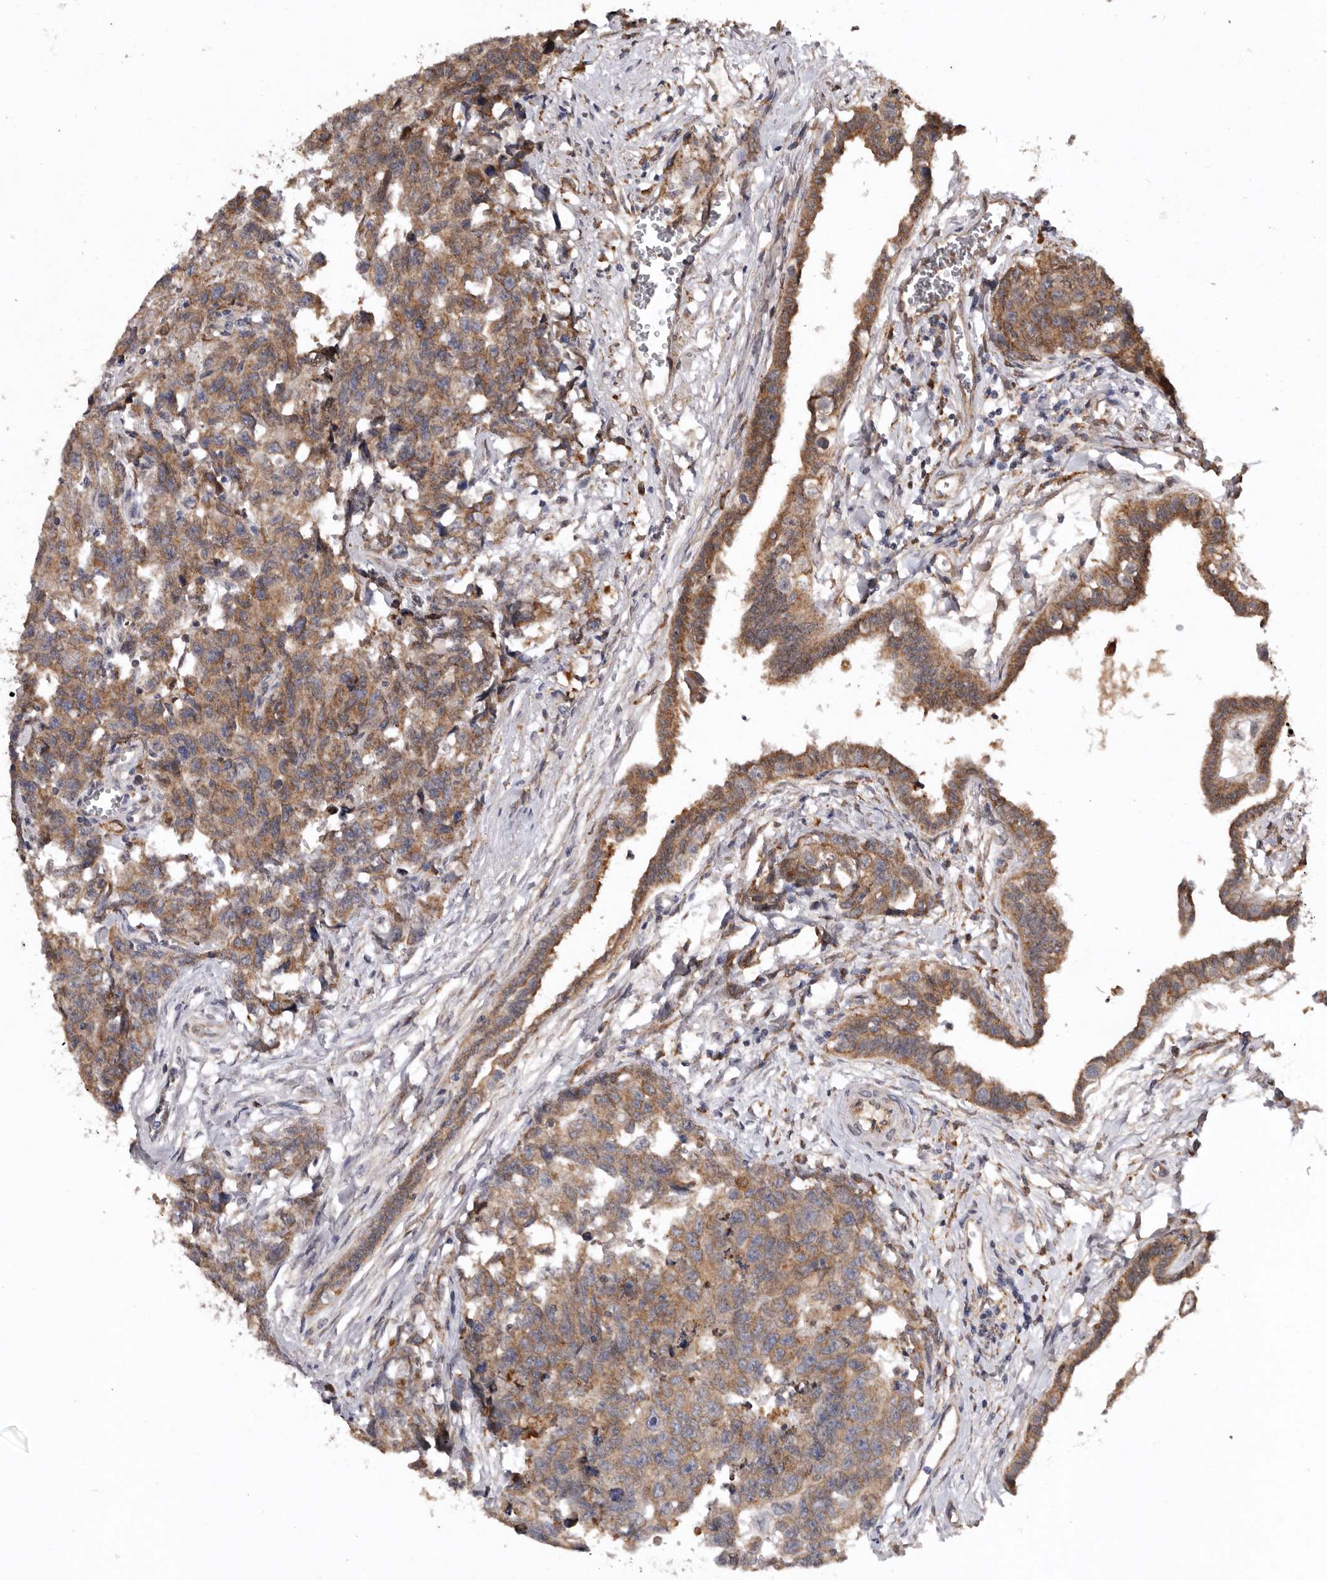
{"staining": {"intensity": "moderate", "quantity": ">75%", "location": "cytoplasmic/membranous"}, "tissue": "testis cancer", "cell_type": "Tumor cells", "image_type": "cancer", "snomed": [{"axis": "morphology", "description": "Carcinoma, Embryonal, NOS"}, {"axis": "topography", "description": "Testis"}], "caption": "Testis embryonal carcinoma stained with IHC demonstrates moderate cytoplasmic/membranous expression in approximately >75% of tumor cells.", "gene": "INKA2", "patient": {"sex": "male", "age": 31}}